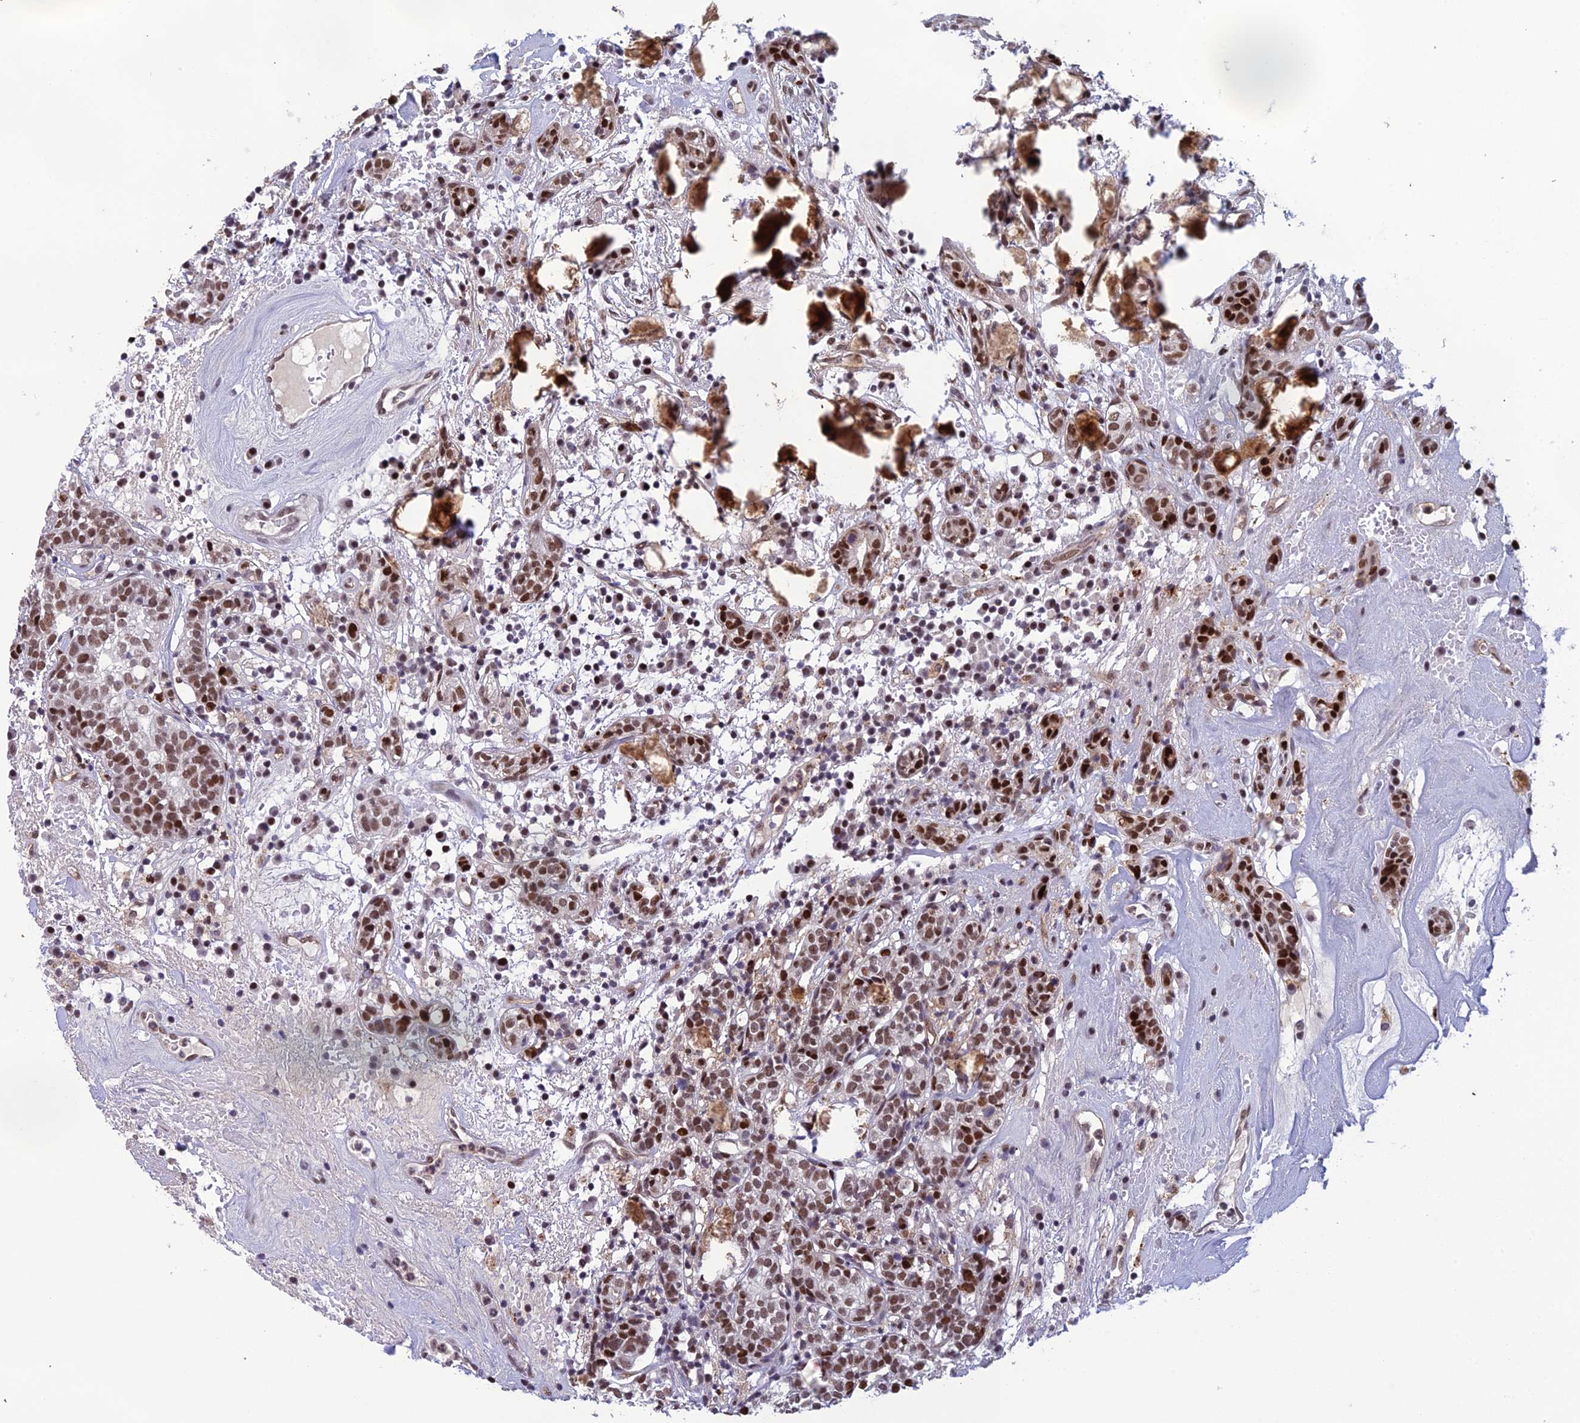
{"staining": {"intensity": "moderate", "quantity": ">75%", "location": "nuclear"}, "tissue": "head and neck cancer", "cell_type": "Tumor cells", "image_type": "cancer", "snomed": [{"axis": "morphology", "description": "Adenocarcinoma, NOS"}, {"axis": "topography", "description": "Salivary gland"}, {"axis": "topography", "description": "Head-Neck"}], "caption": "Moderate nuclear protein staining is appreciated in about >75% of tumor cells in head and neck cancer (adenocarcinoma).", "gene": "RANBP3", "patient": {"sex": "female", "age": 65}}